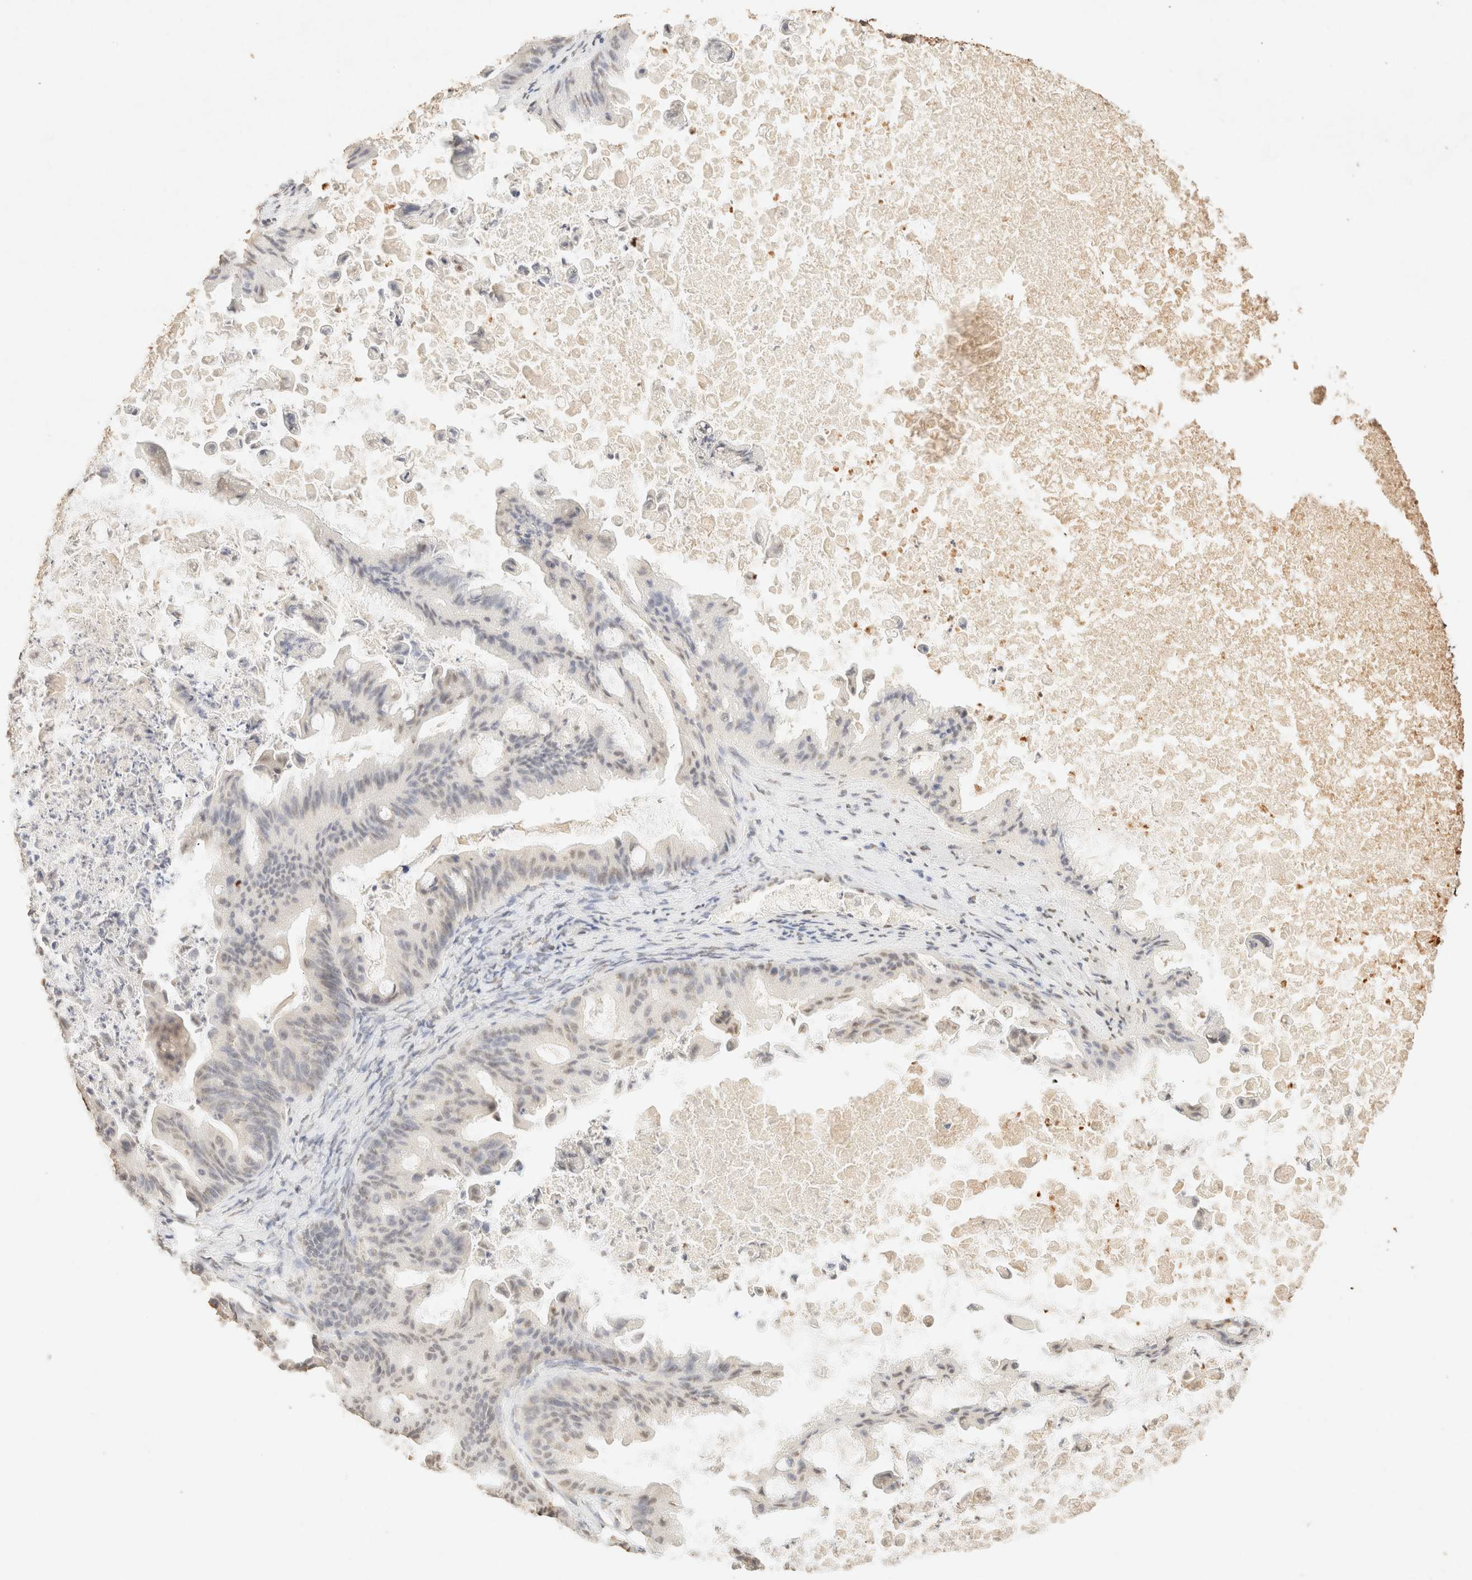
{"staining": {"intensity": "weak", "quantity": "<25%", "location": "nuclear"}, "tissue": "ovarian cancer", "cell_type": "Tumor cells", "image_type": "cancer", "snomed": [{"axis": "morphology", "description": "Cystadenocarcinoma, mucinous, NOS"}, {"axis": "topography", "description": "Ovary"}], "caption": "A histopathology image of mucinous cystadenocarcinoma (ovarian) stained for a protein demonstrates no brown staining in tumor cells.", "gene": "S100A13", "patient": {"sex": "female", "age": 37}}